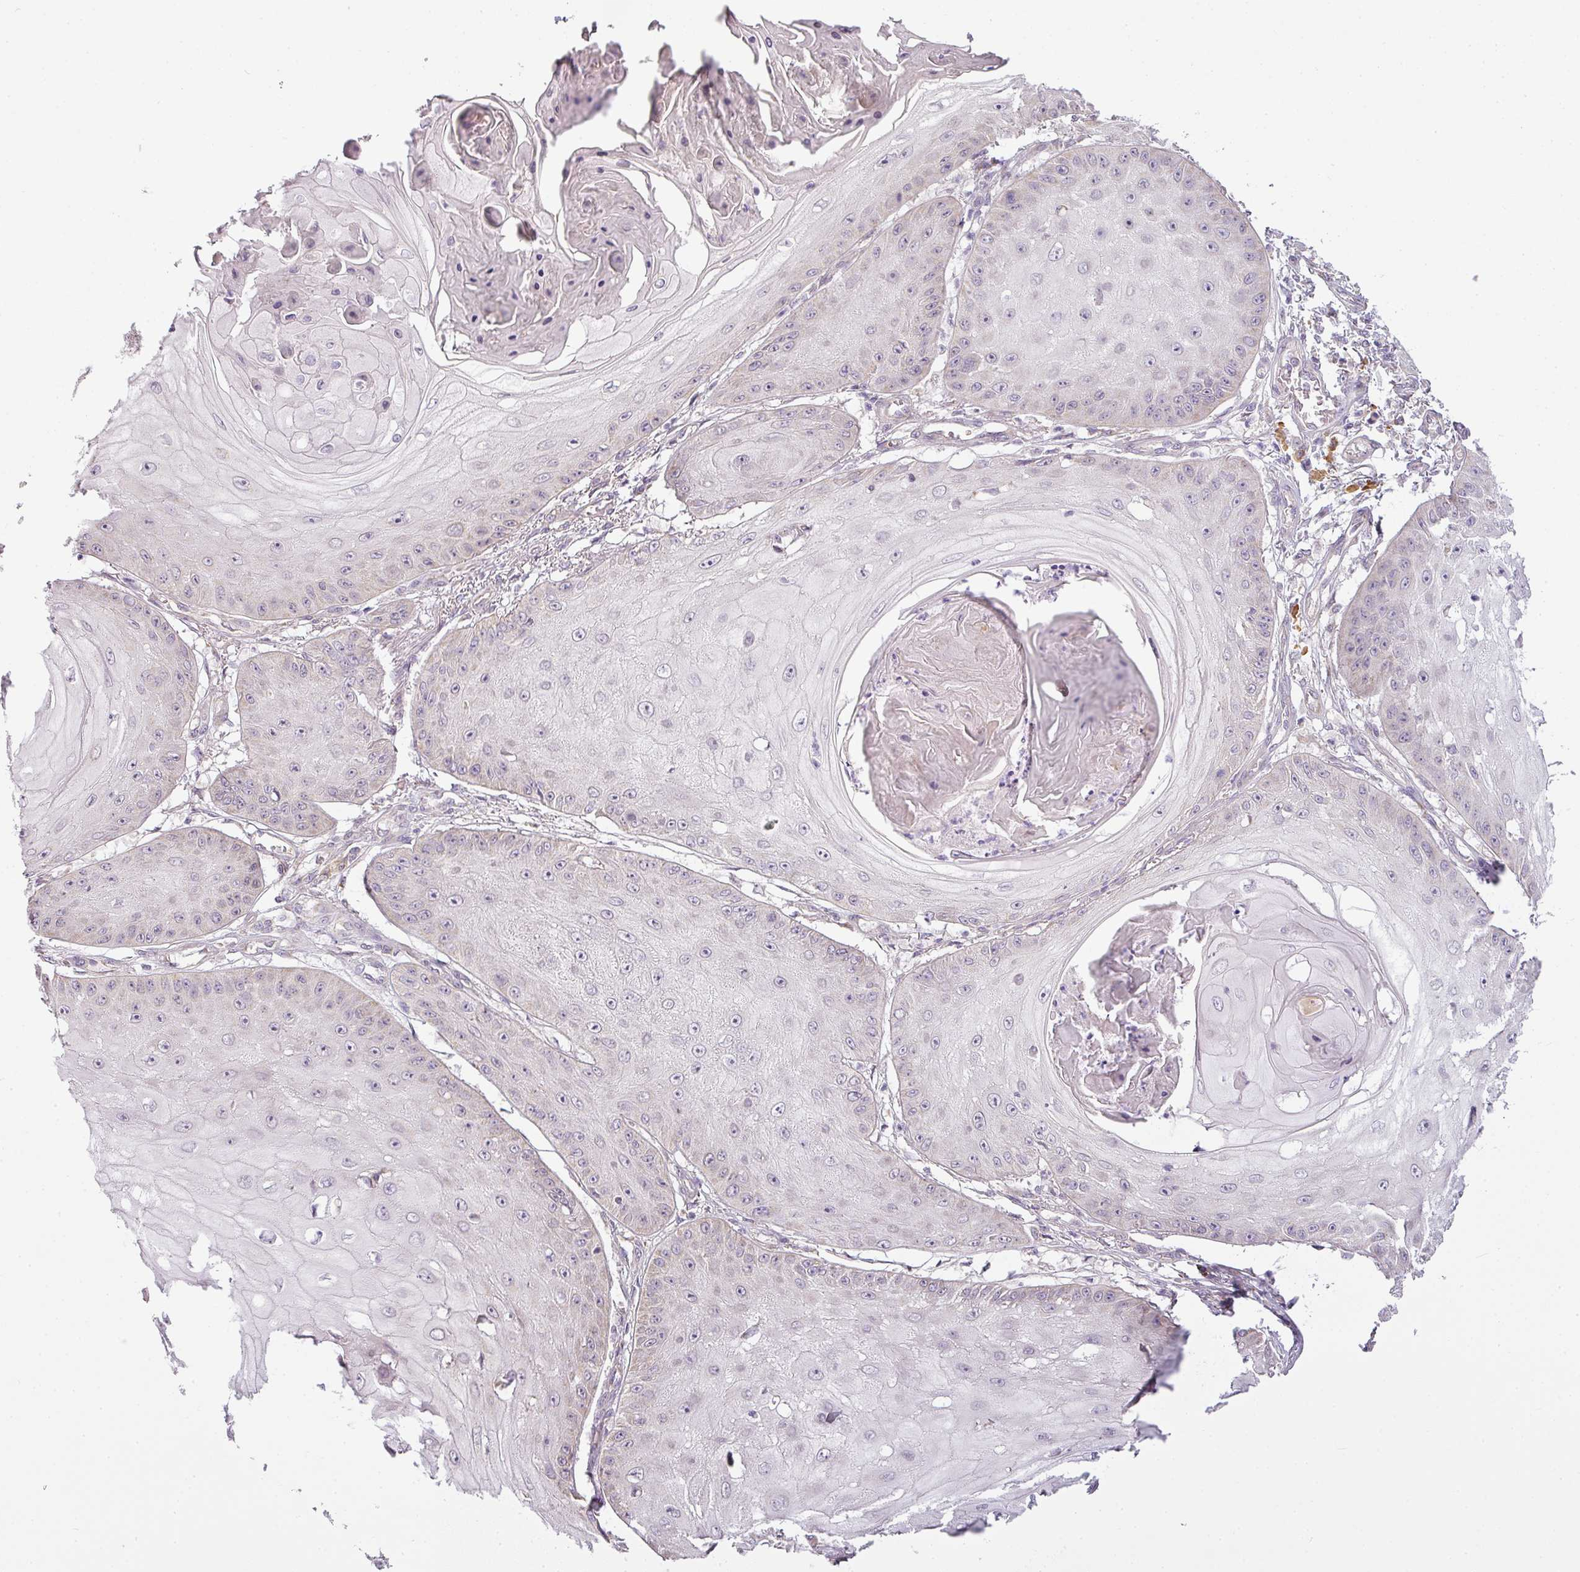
{"staining": {"intensity": "negative", "quantity": "none", "location": "none"}, "tissue": "skin cancer", "cell_type": "Tumor cells", "image_type": "cancer", "snomed": [{"axis": "morphology", "description": "Squamous cell carcinoma, NOS"}, {"axis": "topography", "description": "Skin"}], "caption": "There is no significant positivity in tumor cells of skin squamous cell carcinoma. The staining was performed using DAB to visualize the protein expression in brown, while the nuclei were stained in blue with hematoxylin (Magnification: 20x).", "gene": "LY75", "patient": {"sex": "male", "age": 70}}